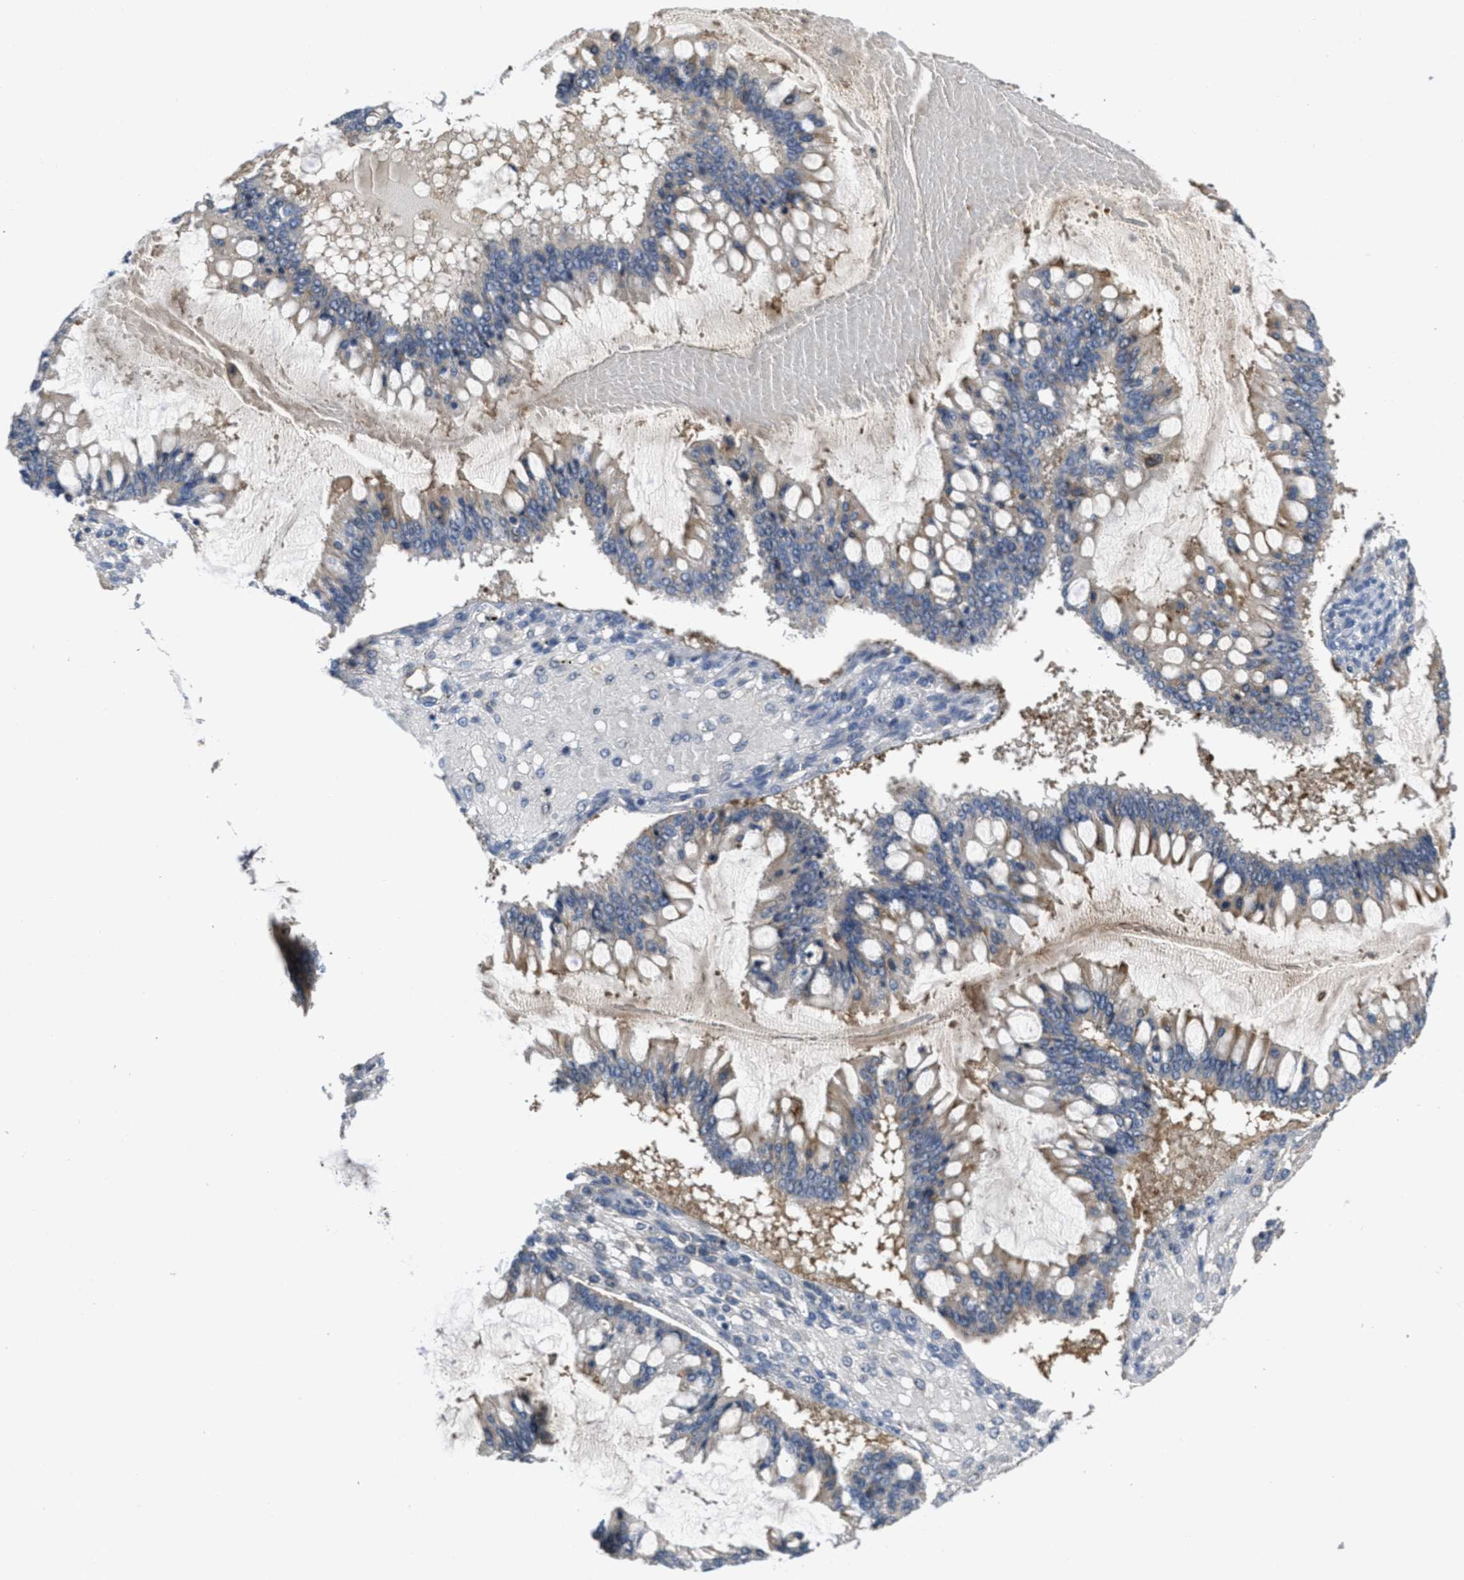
{"staining": {"intensity": "moderate", "quantity": ">75%", "location": "cytoplasmic/membranous"}, "tissue": "ovarian cancer", "cell_type": "Tumor cells", "image_type": "cancer", "snomed": [{"axis": "morphology", "description": "Cystadenocarcinoma, mucinous, NOS"}, {"axis": "topography", "description": "Ovary"}], "caption": "A histopathology image of ovarian mucinous cystadenocarcinoma stained for a protein demonstrates moderate cytoplasmic/membranous brown staining in tumor cells.", "gene": "ANGPT1", "patient": {"sex": "female", "age": 73}}